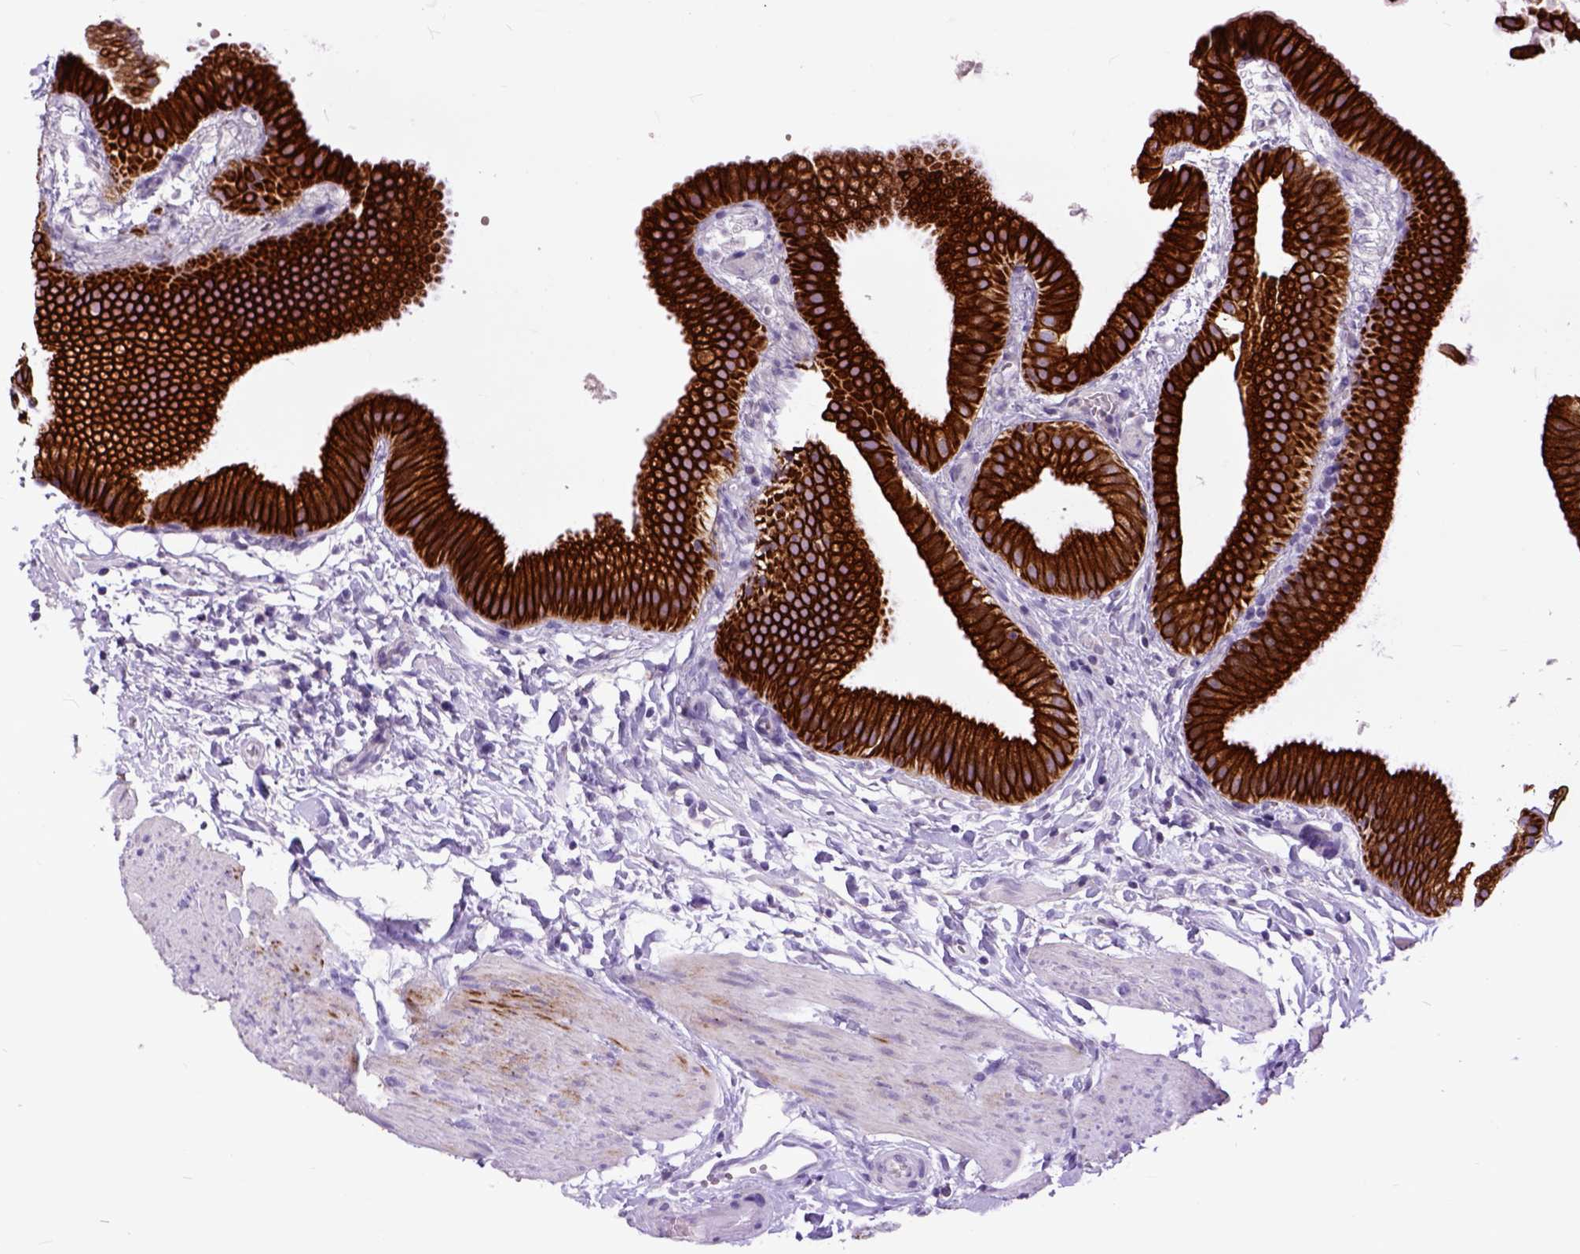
{"staining": {"intensity": "strong", "quantity": ">75%", "location": "cytoplasmic/membranous"}, "tissue": "gallbladder", "cell_type": "Glandular cells", "image_type": "normal", "snomed": [{"axis": "morphology", "description": "Normal tissue, NOS"}, {"axis": "topography", "description": "Gallbladder"}], "caption": "Human gallbladder stained with a brown dye exhibits strong cytoplasmic/membranous positive positivity in about >75% of glandular cells.", "gene": "RAB25", "patient": {"sex": "female", "age": 63}}